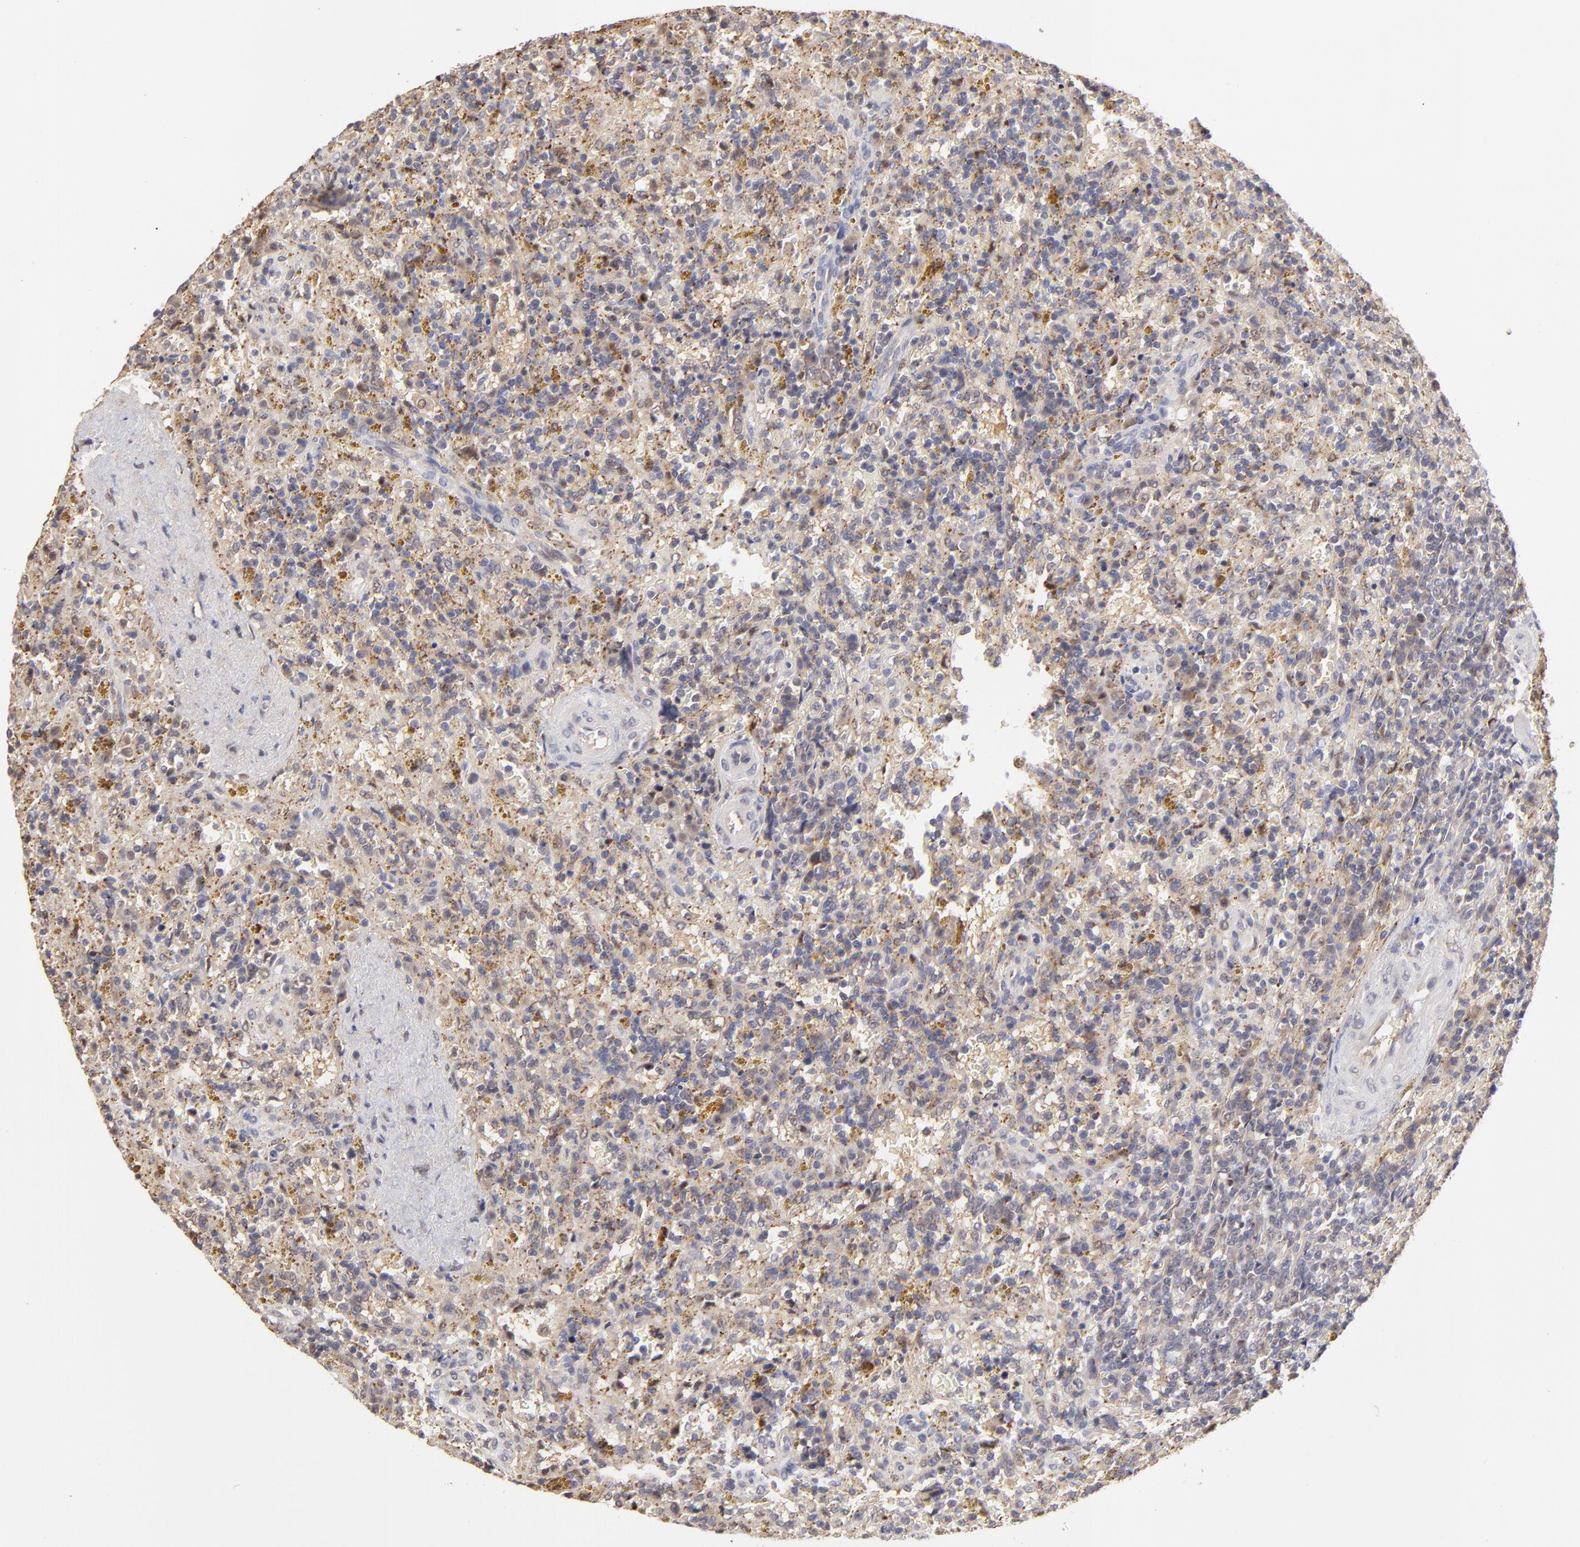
{"staining": {"intensity": "weak", "quantity": ">75%", "location": "cytoplasmic/membranous"}, "tissue": "lymphoma", "cell_type": "Tumor cells", "image_type": "cancer", "snomed": [{"axis": "morphology", "description": "Malignant lymphoma, non-Hodgkin's type, Low grade"}, {"axis": "topography", "description": "Spleen"}], "caption": "Lymphoma stained with immunohistochemistry reveals weak cytoplasmic/membranous expression in approximately >75% of tumor cells. The staining is performed using DAB brown chromogen to label protein expression. The nuclei are counter-stained blue using hematoxylin.", "gene": "PSMD14", "patient": {"sex": "female", "age": 65}}